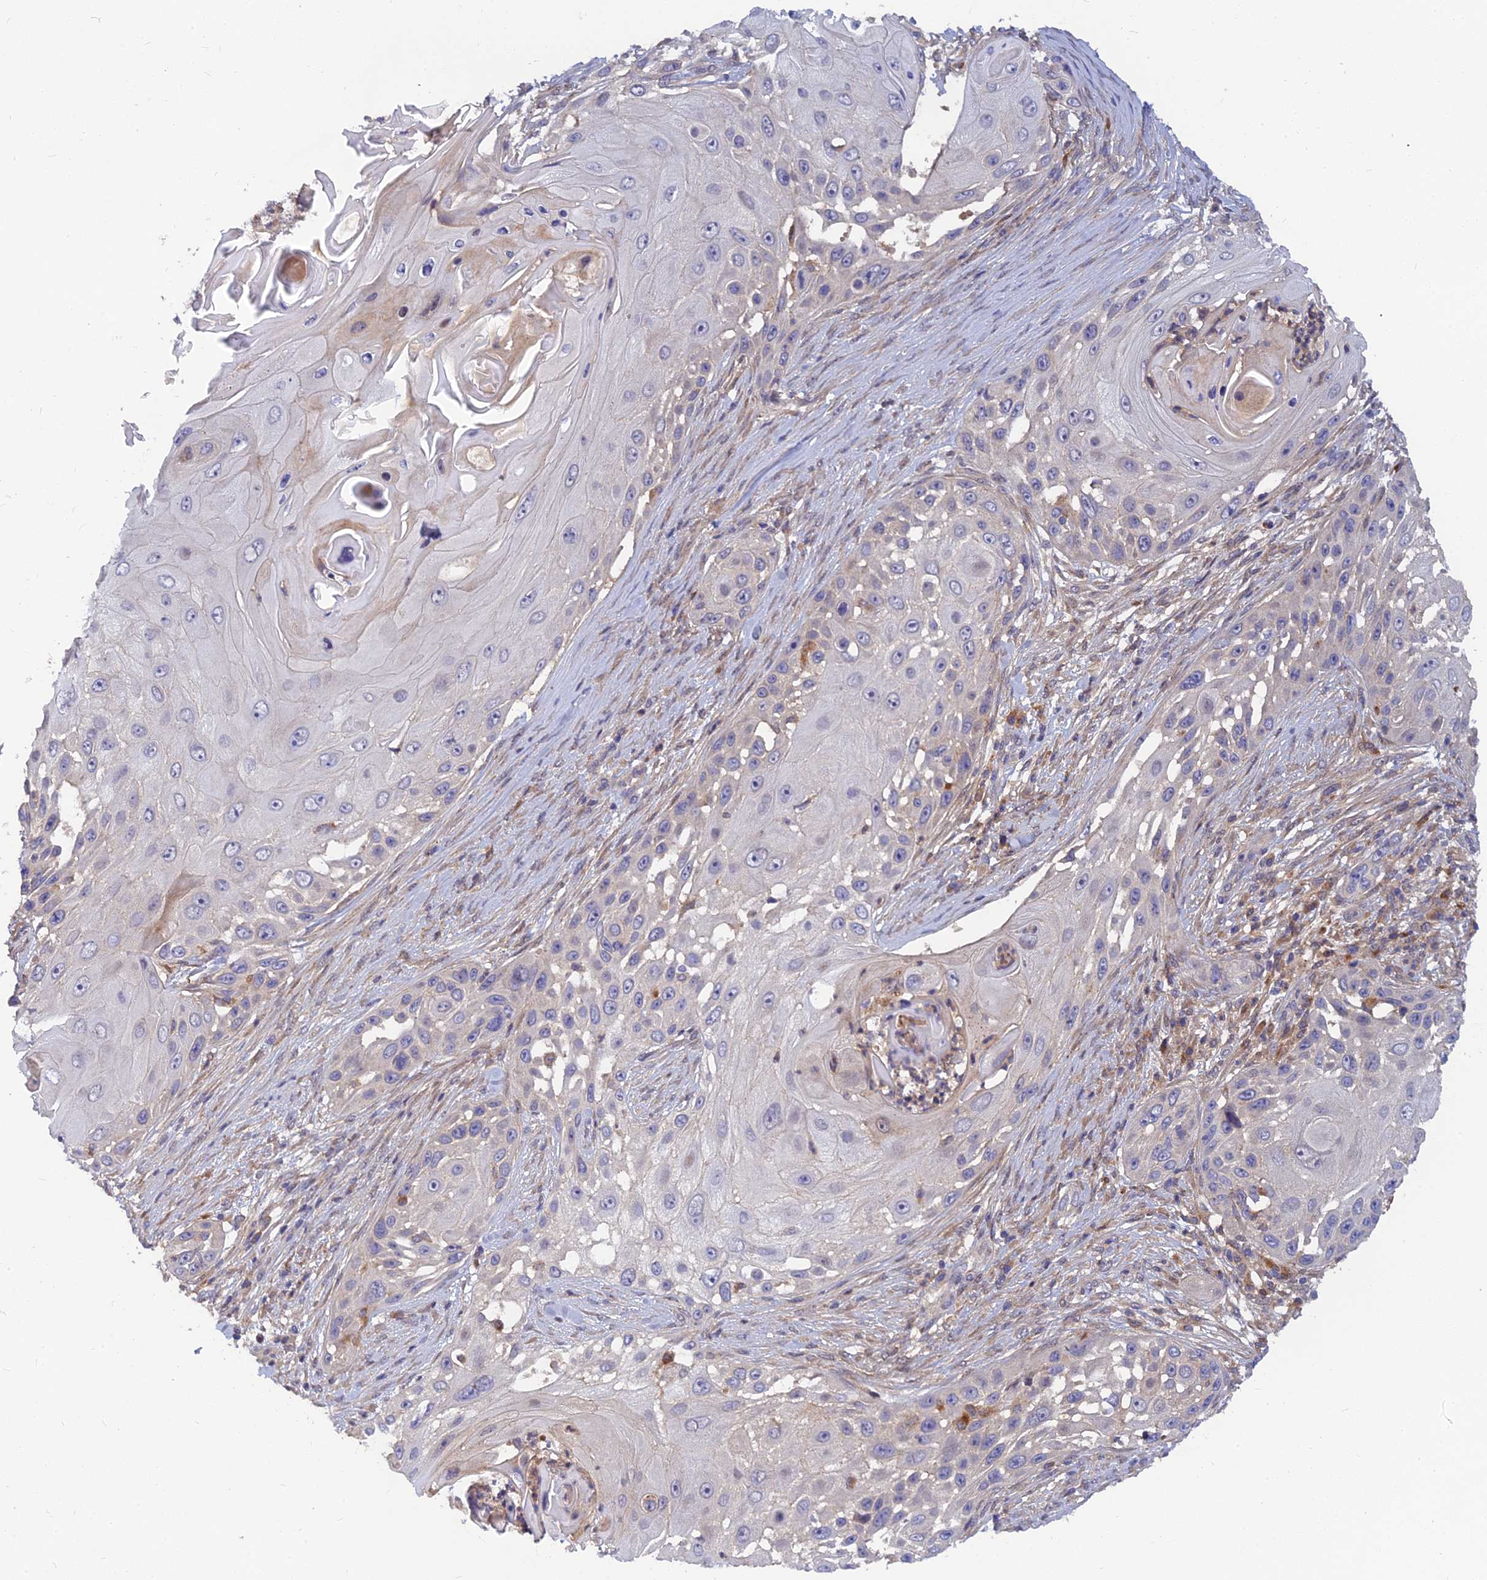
{"staining": {"intensity": "negative", "quantity": "none", "location": "none"}, "tissue": "skin cancer", "cell_type": "Tumor cells", "image_type": "cancer", "snomed": [{"axis": "morphology", "description": "Squamous cell carcinoma, NOS"}, {"axis": "topography", "description": "Skin"}], "caption": "Tumor cells show no significant protein positivity in skin cancer (squamous cell carcinoma). (IHC, brightfield microscopy, high magnification).", "gene": "FAM151B", "patient": {"sex": "female", "age": 44}}